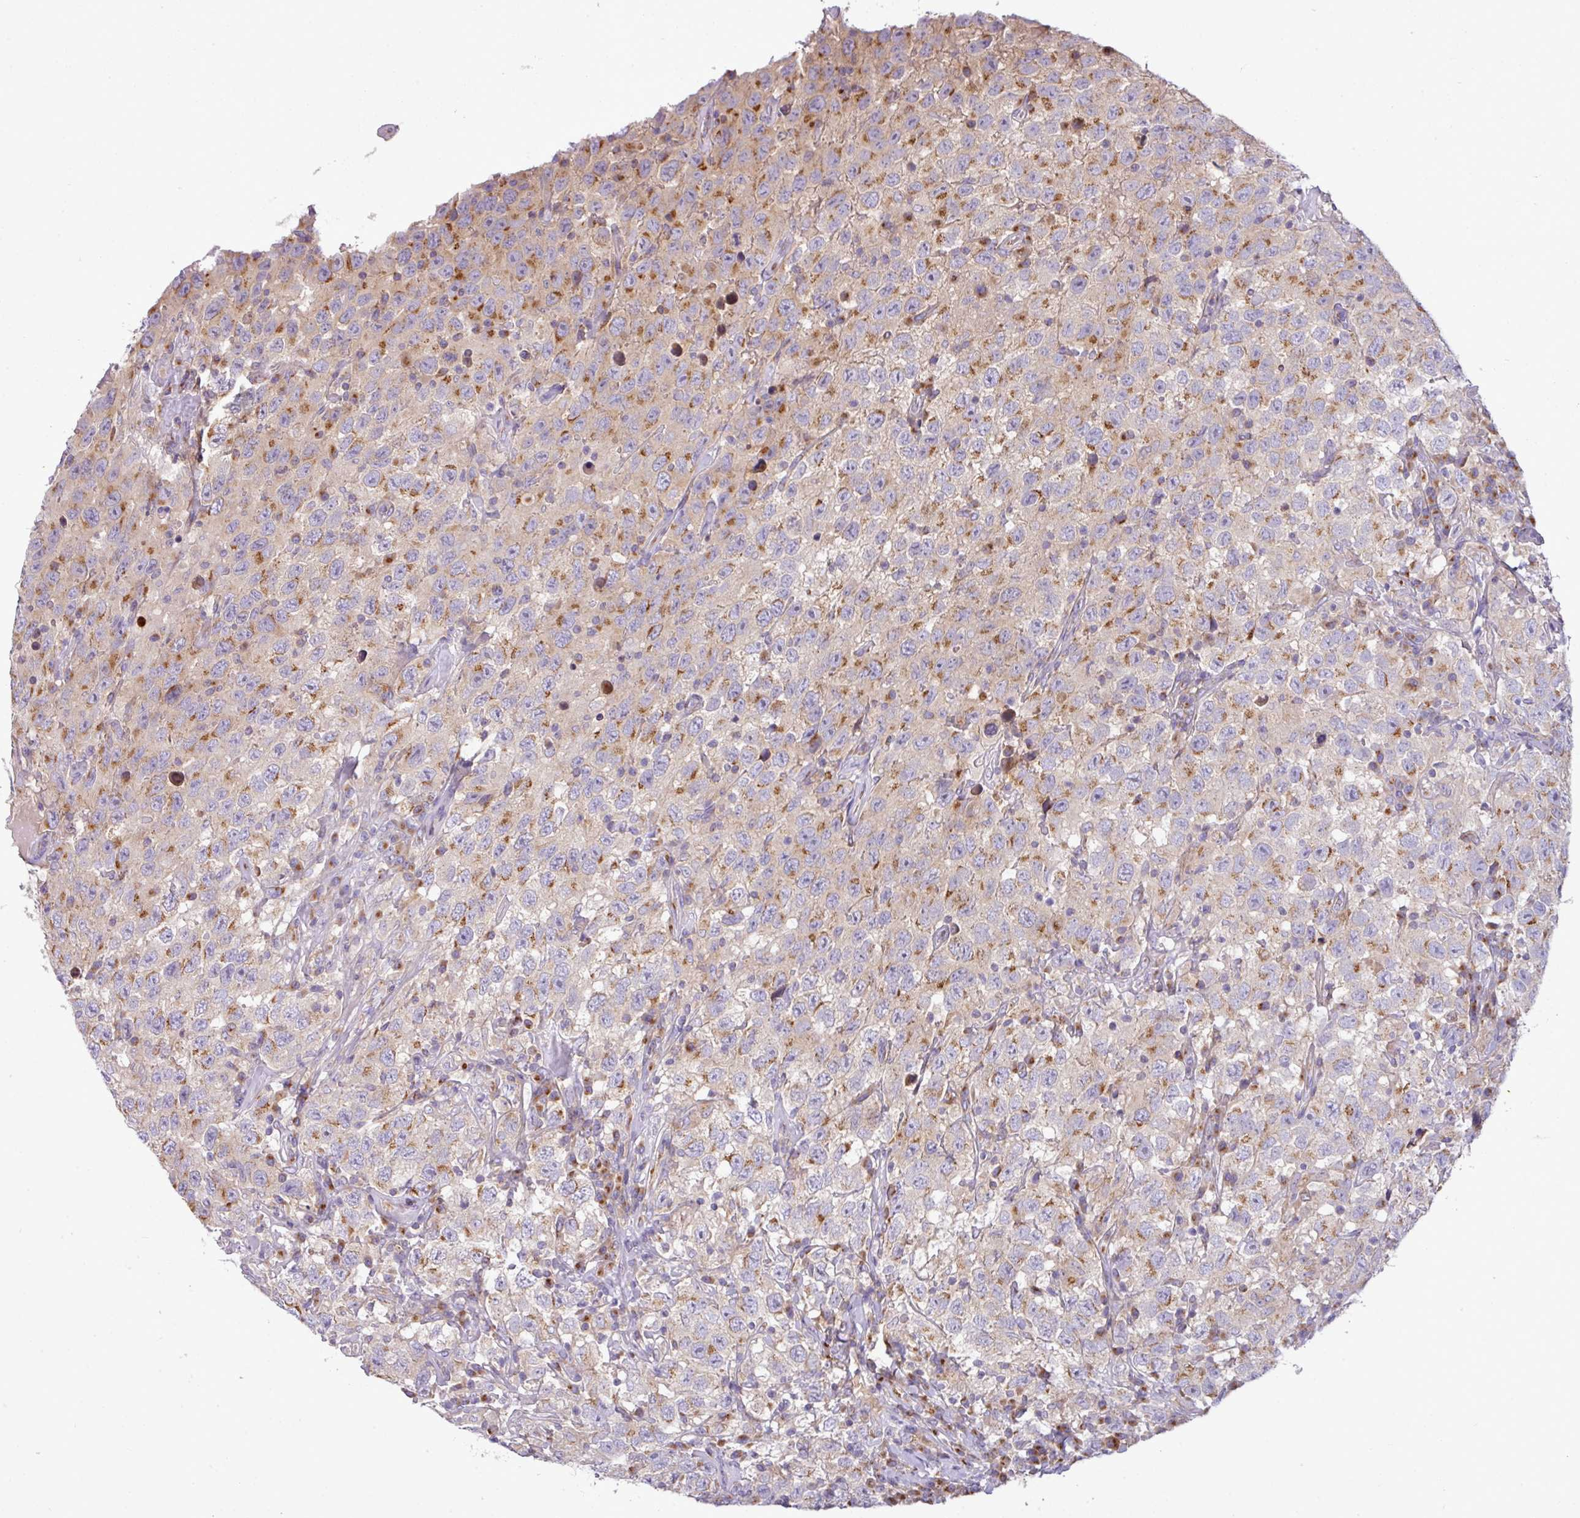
{"staining": {"intensity": "moderate", "quantity": "25%-75%", "location": "cytoplasmic/membranous"}, "tissue": "testis cancer", "cell_type": "Tumor cells", "image_type": "cancer", "snomed": [{"axis": "morphology", "description": "Seminoma, NOS"}, {"axis": "topography", "description": "Testis"}], "caption": "There is medium levels of moderate cytoplasmic/membranous staining in tumor cells of testis cancer (seminoma), as demonstrated by immunohistochemical staining (brown color).", "gene": "VTI1A", "patient": {"sex": "male", "age": 41}}